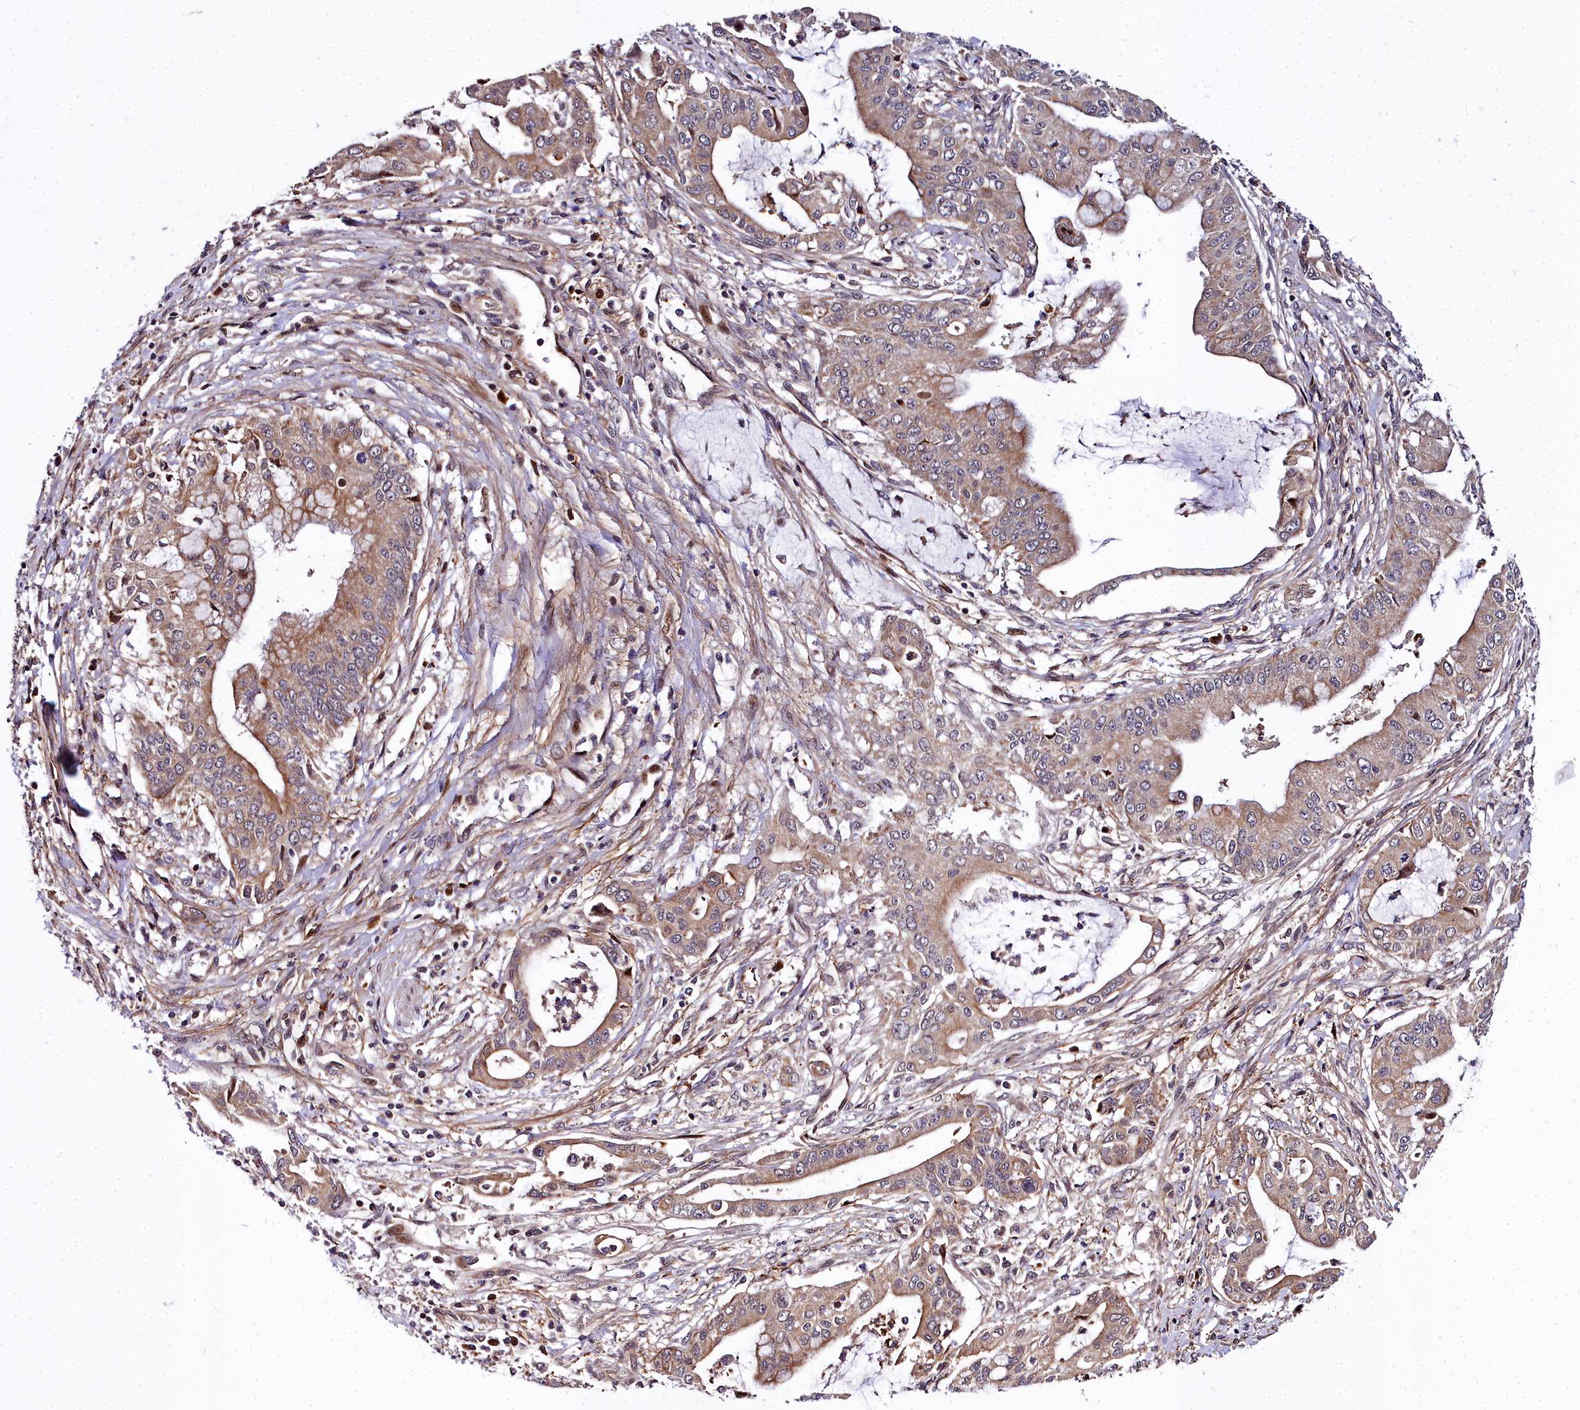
{"staining": {"intensity": "moderate", "quantity": ">75%", "location": "cytoplasmic/membranous"}, "tissue": "pancreatic cancer", "cell_type": "Tumor cells", "image_type": "cancer", "snomed": [{"axis": "morphology", "description": "Adenocarcinoma, NOS"}, {"axis": "topography", "description": "Pancreas"}], "caption": "An image of pancreatic cancer (adenocarcinoma) stained for a protein reveals moderate cytoplasmic/membranous brown staining in tumor cells.", "gene": "MRPS11", "patient": {"sex": "male", "age": 46}}